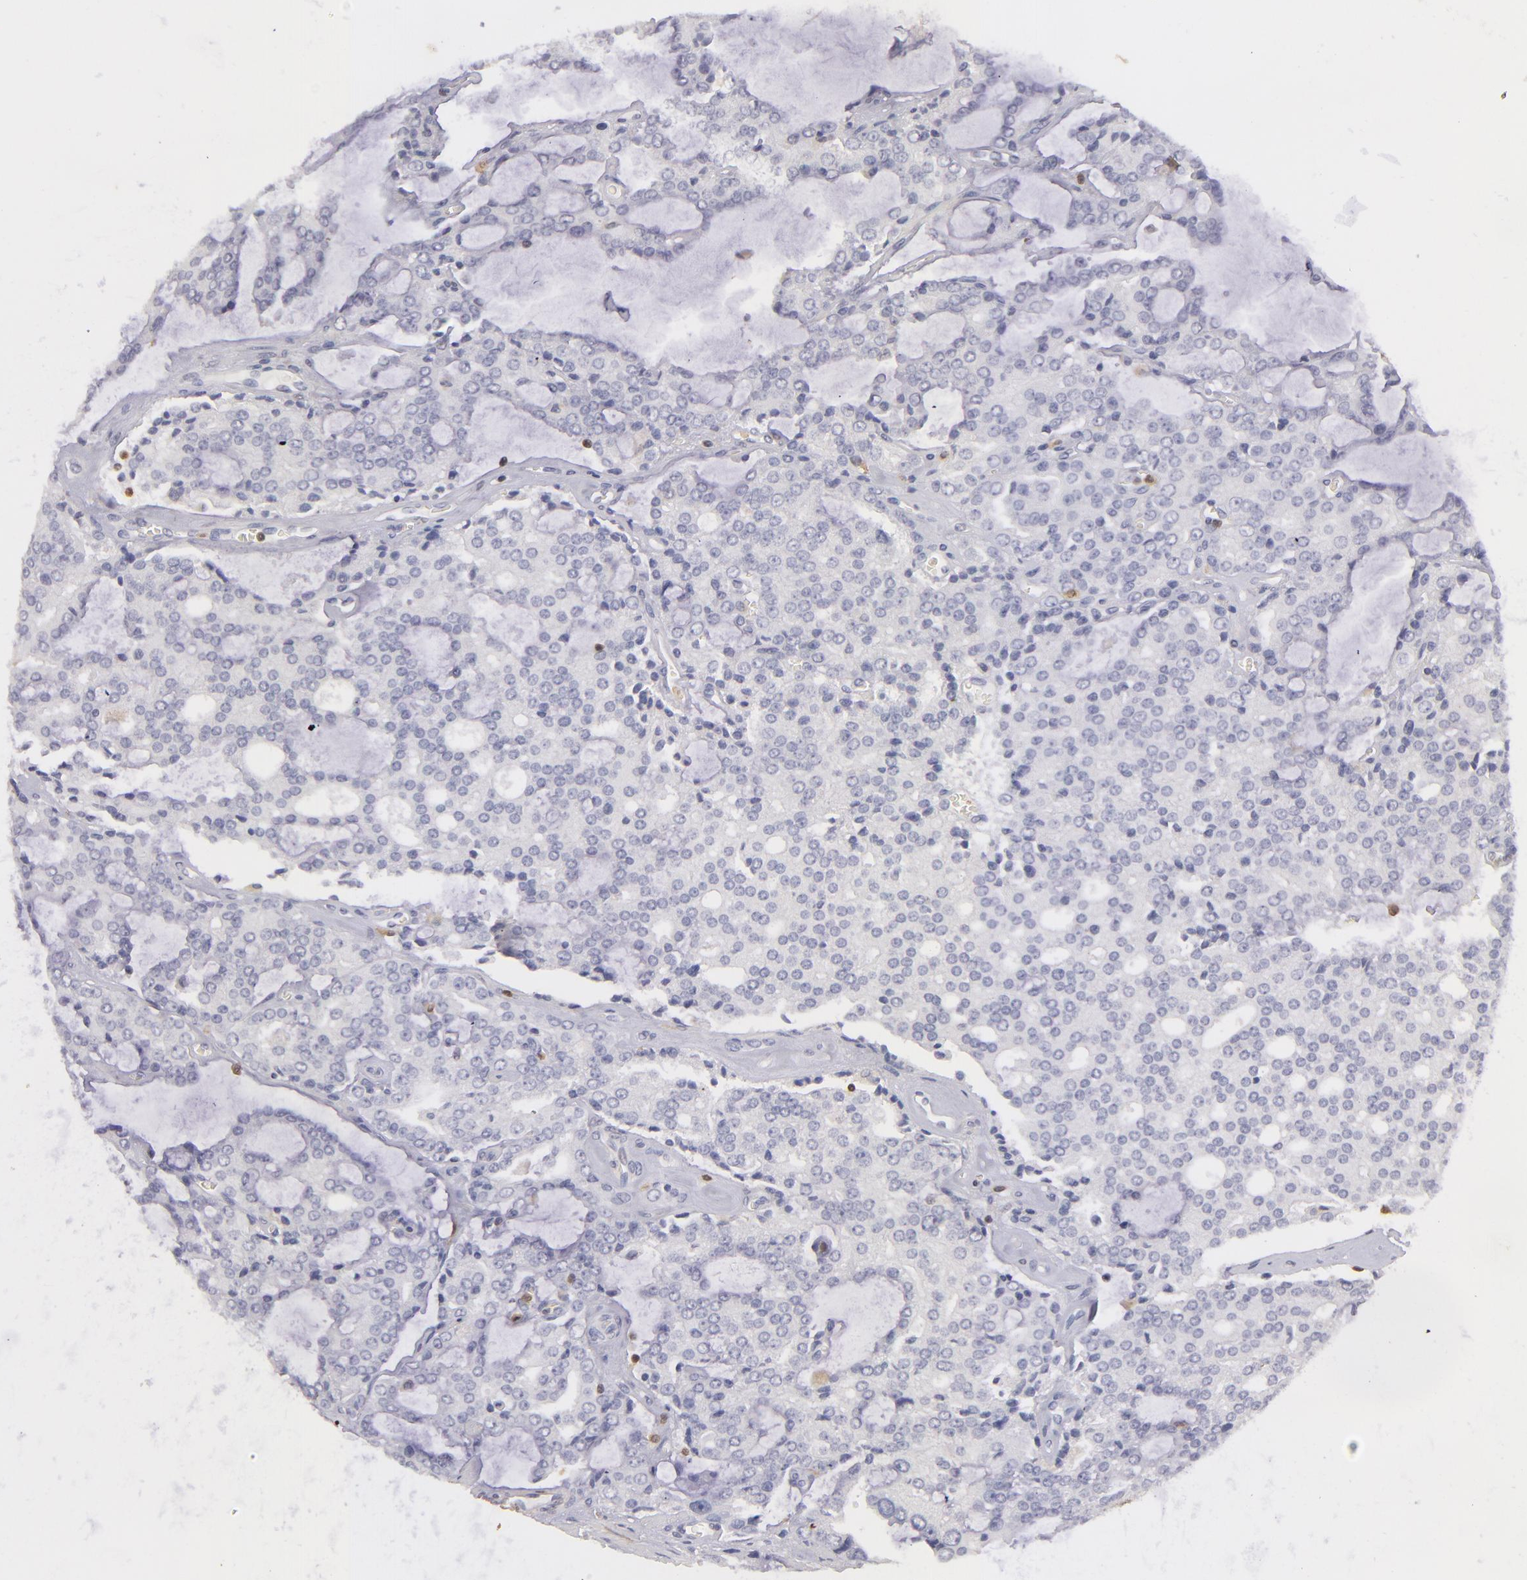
{"staining": {"intensity": "negative", "quantity": "none", "location": "none"}, "tissue": "prostate cancer", "cell_type": "Tumor cells", "image_type": "cancer", "snomed": [{"axis": "morphology", "description": "Adenocarcinoma, High grade"}, {"axis": "topography", "description": "Prostate"}], "caption": "Human prostate high-grade adenocarcinoma stained for a protein using immunohistochemistry (IHC) exhibits no expression in tumor cells.", "gene": "S100A2", "patient": {"sex": "male", "age": 67}}